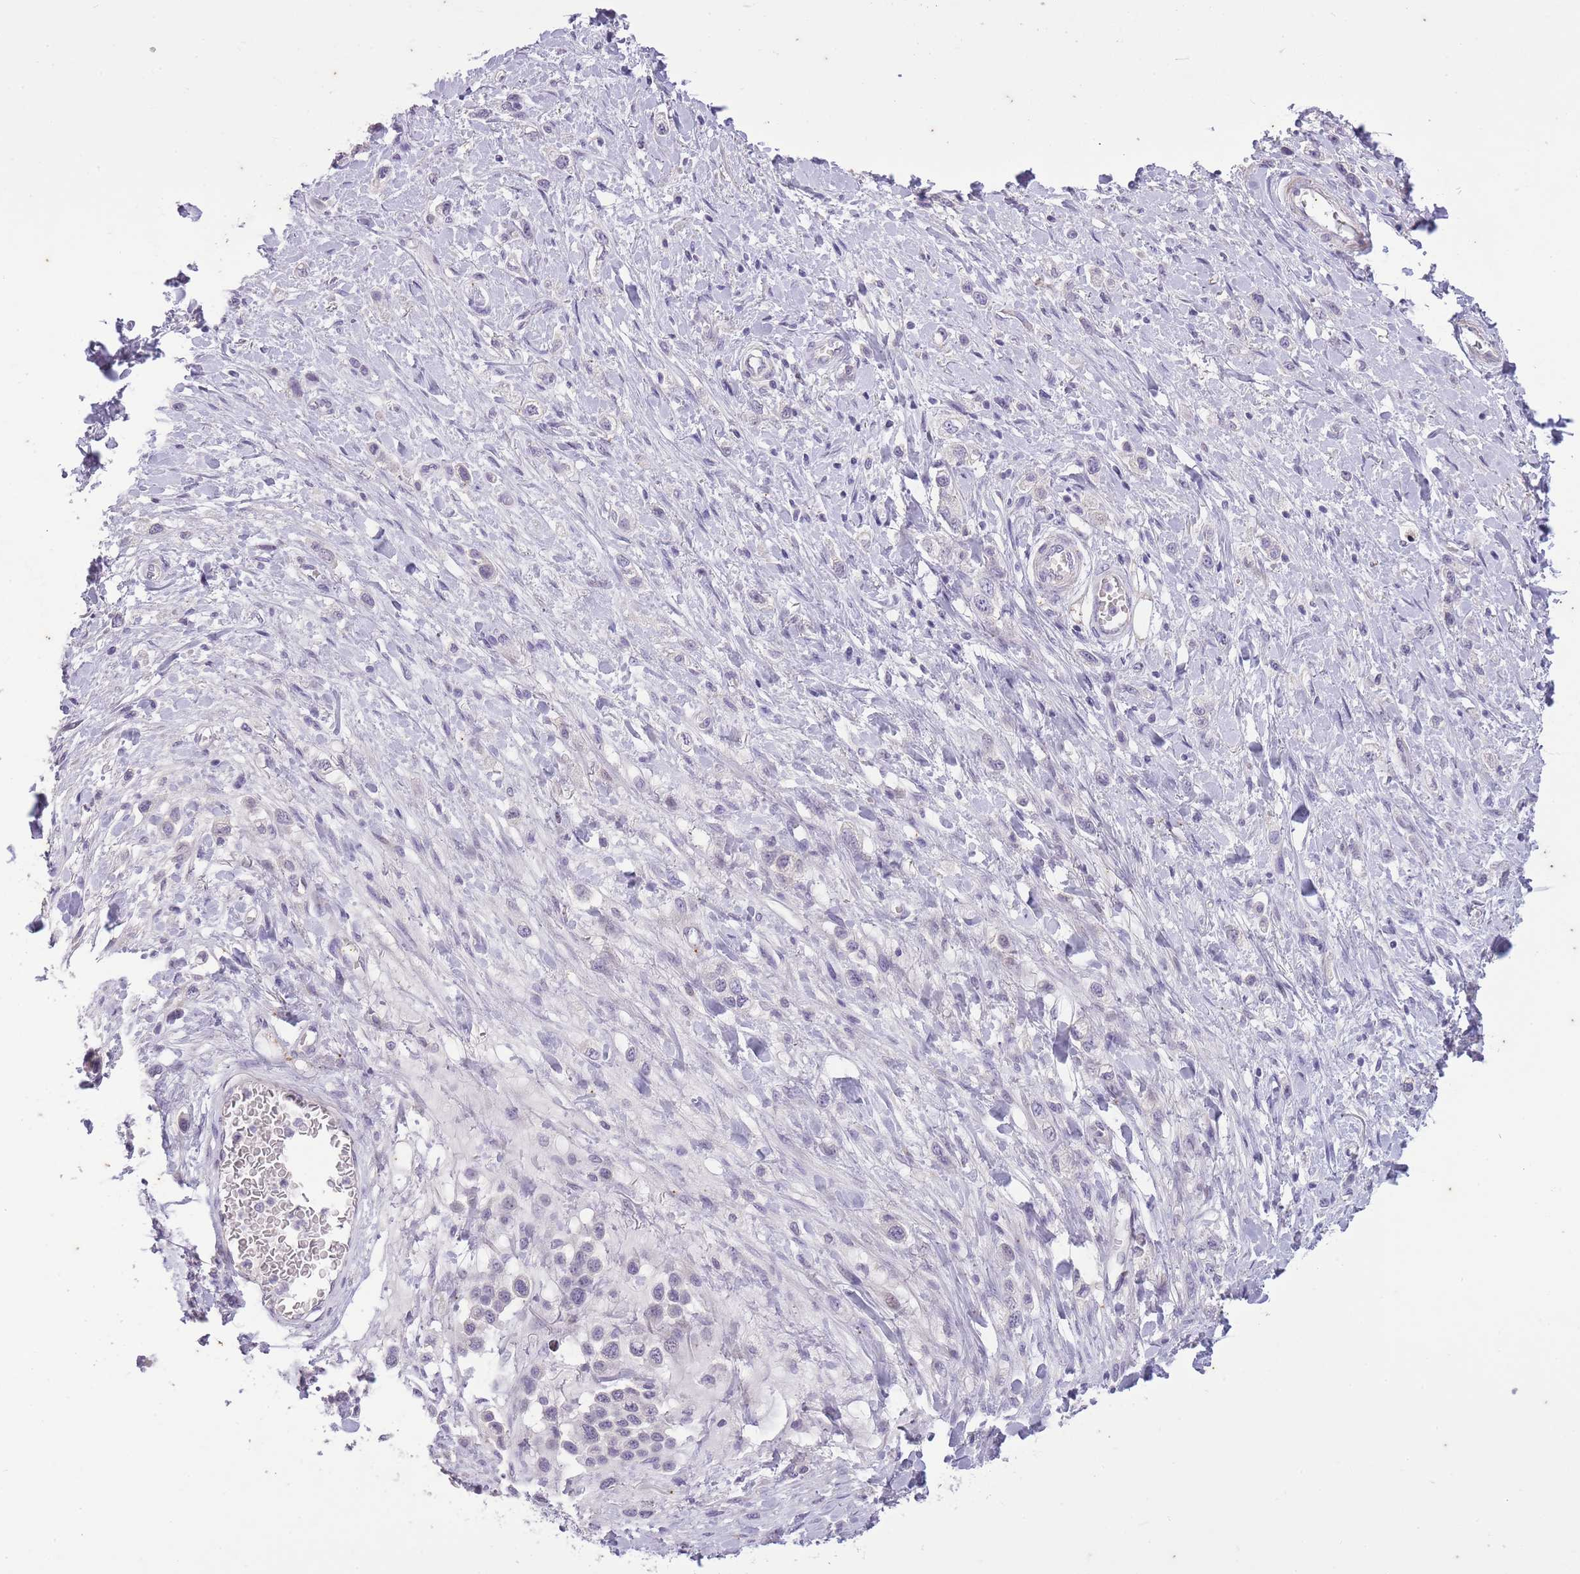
{"staining": {"intensity": "negative", "quantity": "none", "location": "none"}, "tissue": "stomach cancer", "cell_type": "Tumor cells", "image_type": "cancer", "snomed": [{"axis": "morphology", "description": "Adenocarcinoma, NOS"}, {"axis": "topography", "description": "Stomach"}], "caption": "Immunohistochemistry (IHC) histopathology image of neoplastic tissue: human stomach adenocarcinoma stained with DAB (3,3'-diaminobenzidine) reveals no significant protein expression in tumor cells. (DAB immunohistochemistry visualized using brightfield microscopy, high magnification).", "gene": "CNTNAP3", "patient": {"sex": "female", "age": 65}}